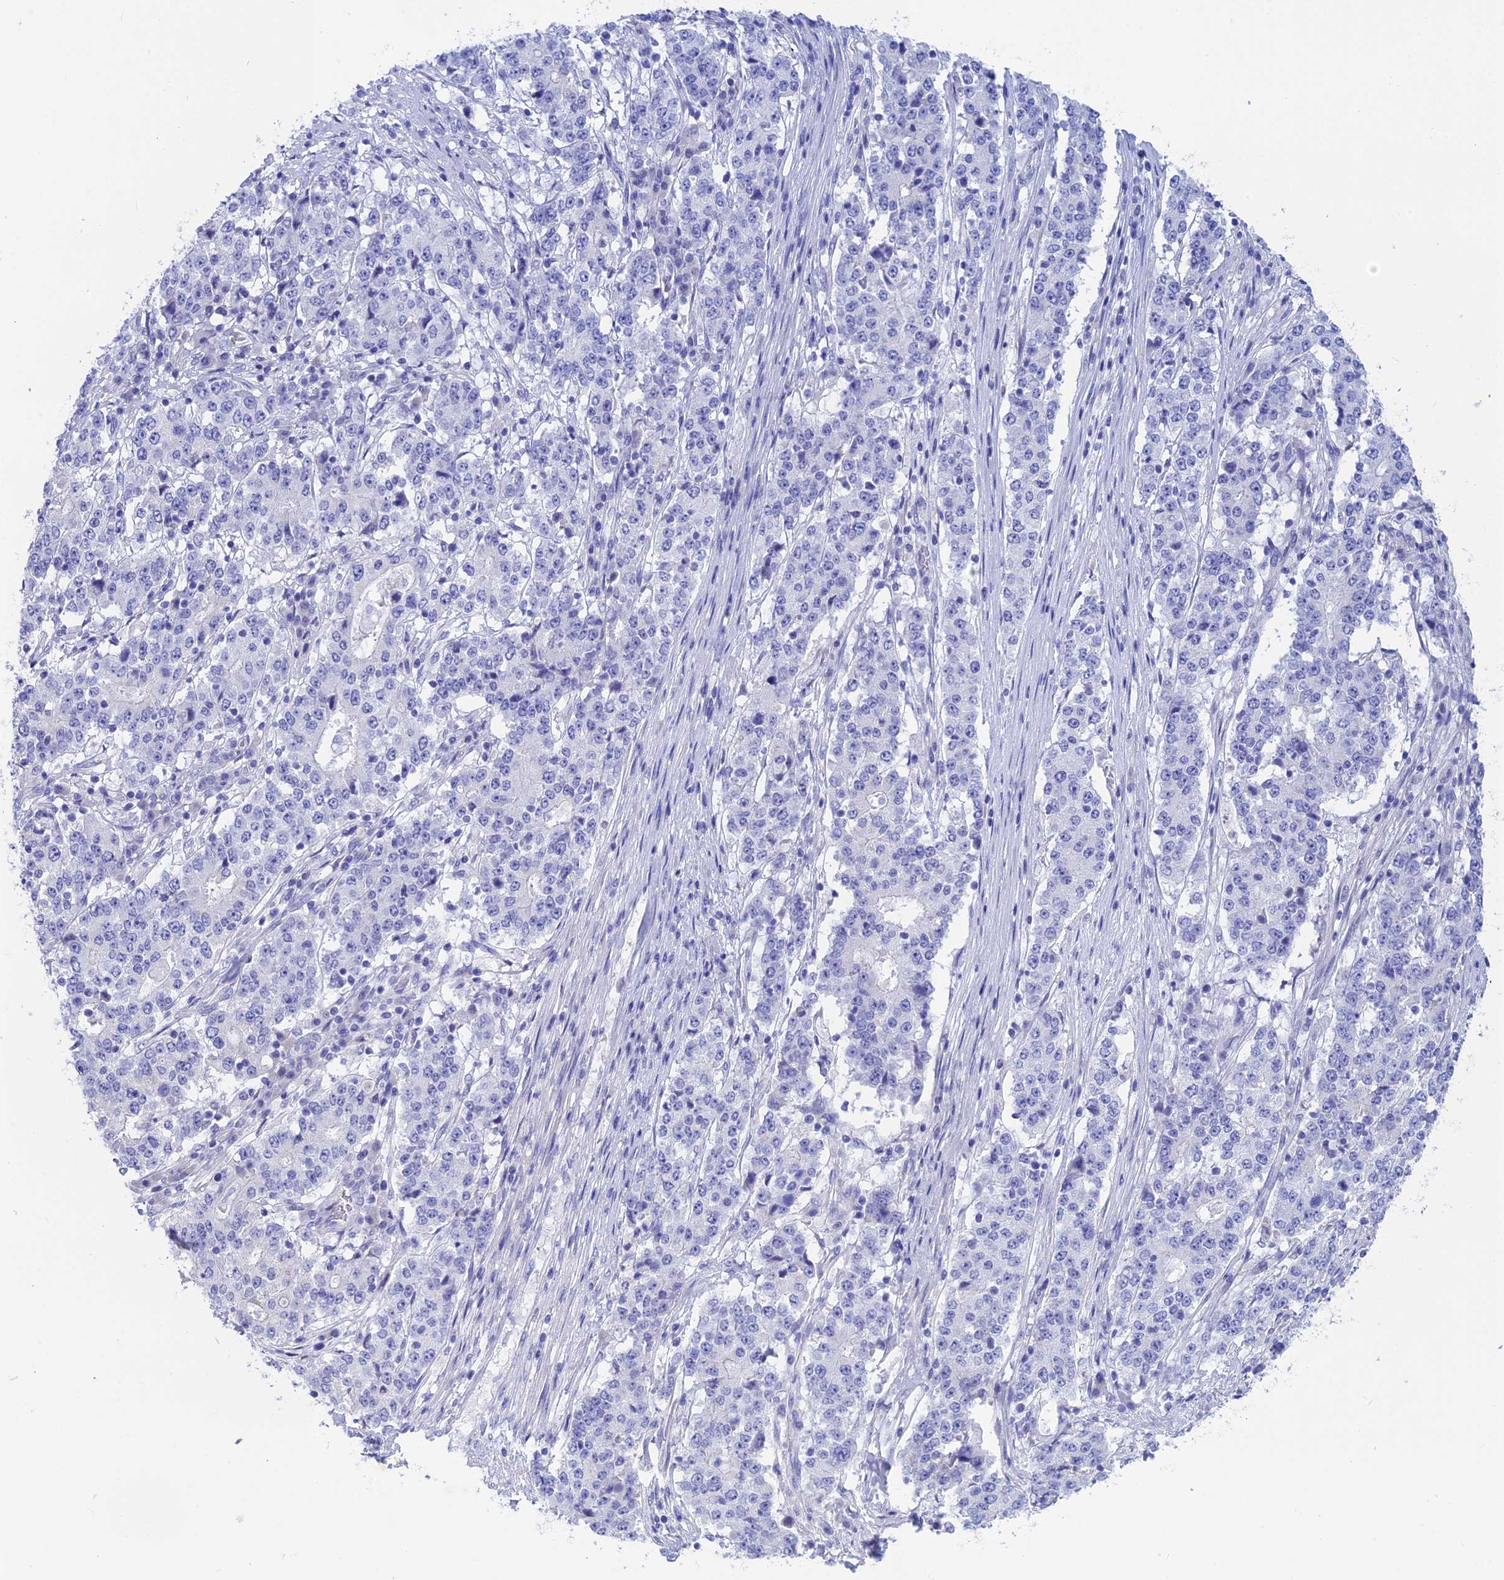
{"staining": {"intensity": "negative", "quantity": "none", "location": "none"}, "tissue": "stomach cancer", "cell_type": "Tumor cells", "image_type": "cancer", "snomed": [{"axis": "morphology", "description": "Adenocarcinoma, NOS"}, {"axis": "topography", "description": "Stomach"}], "caption": "There is no significant positivity in tumor cells of adenocarcinoma (stomach). The staining was performed using DAB (3,3'-diaminobenzidine) to visualize the protein expression in brown, while the nuclei were stained in blue with hematoxylin (Magnification: 20x).", "gene": "BTBD19", "patient": {"sex": "male", "age": 59}}